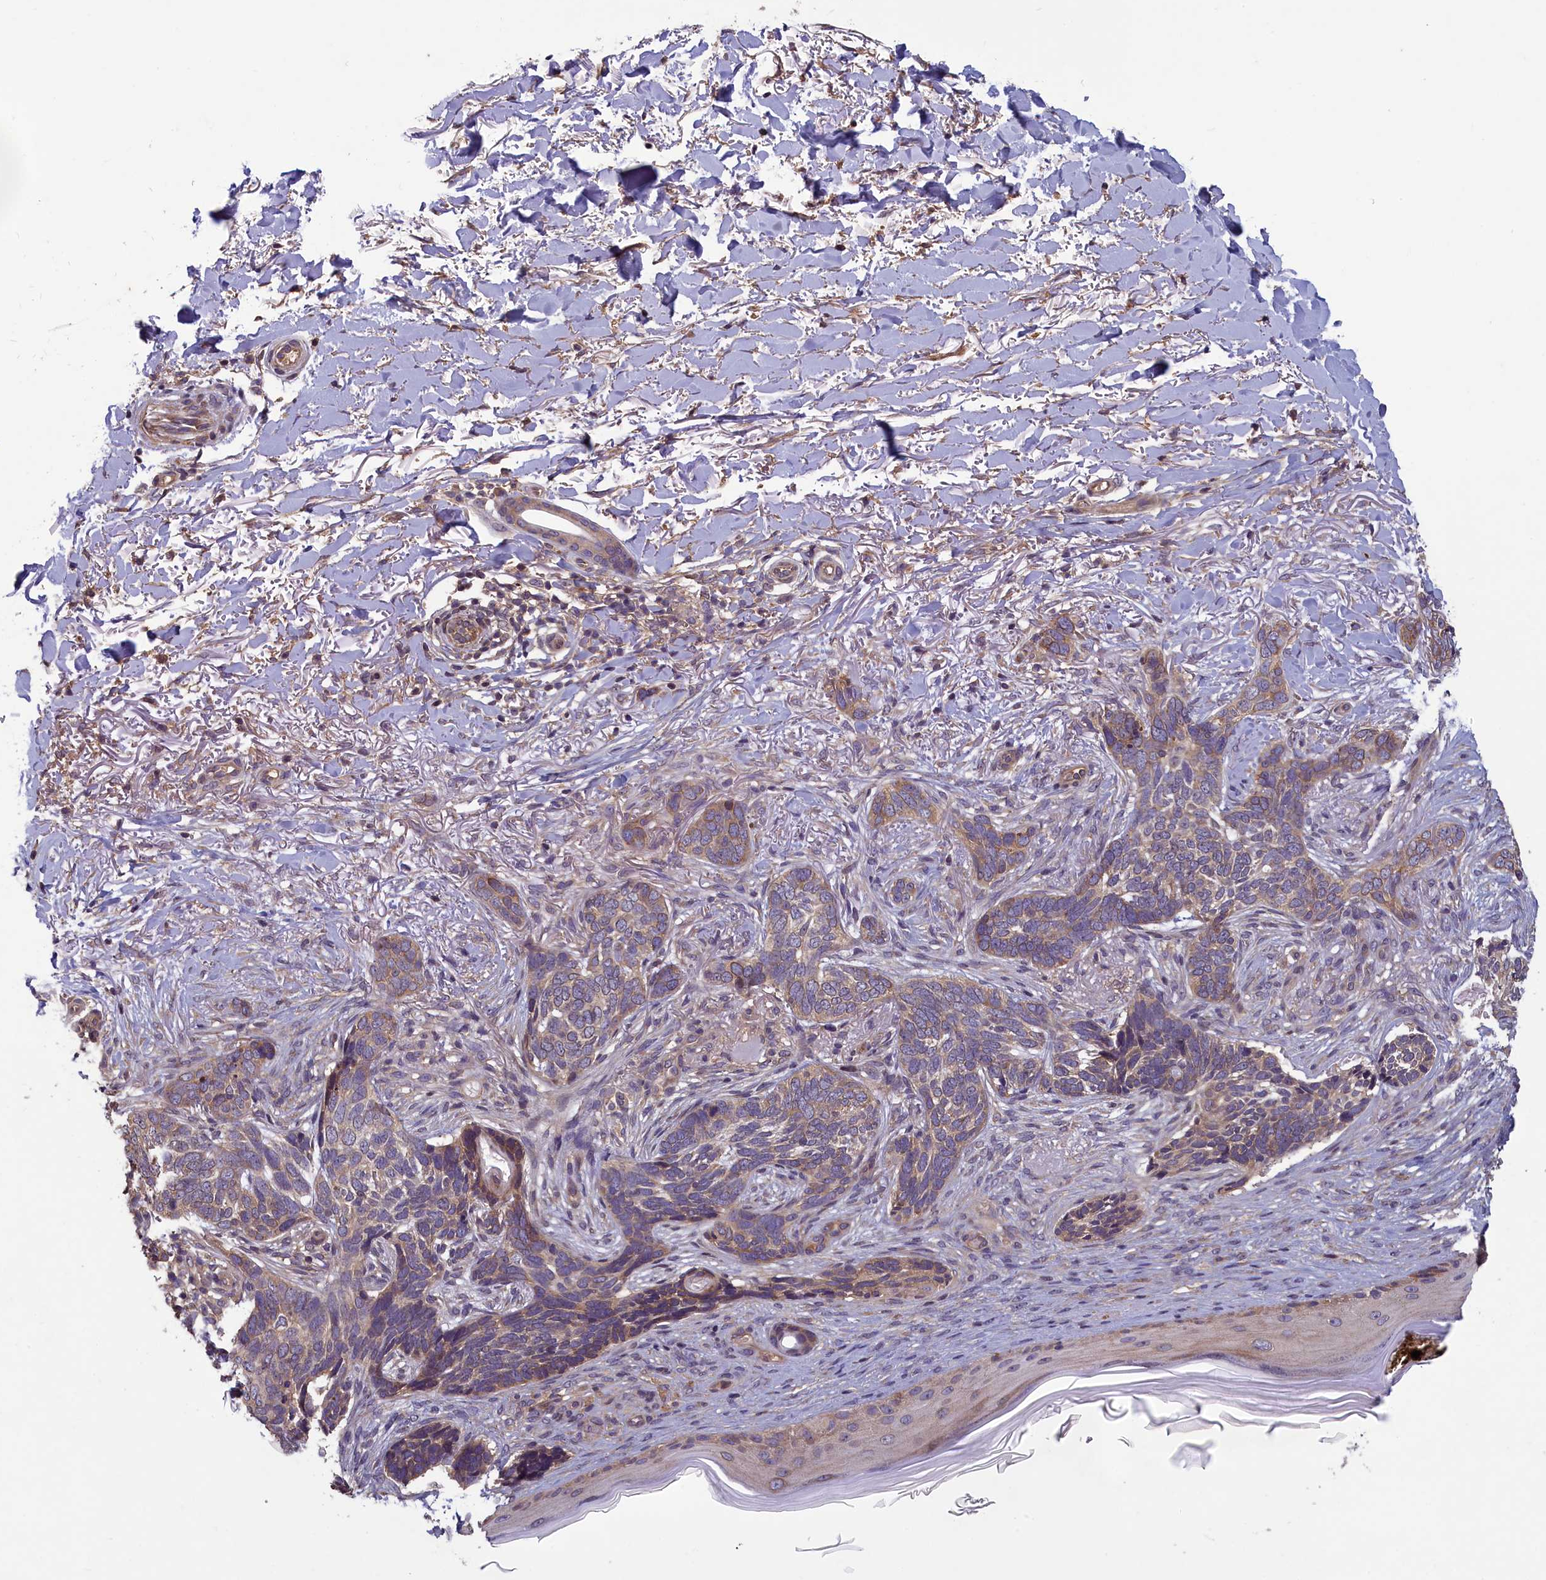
{"staining": {"intensity": "moderate", "quantity": ">75%", "location": "cytoplasmic/membranous"}, "tissue": "skin cancer", "cell_type": "Tumor cells", "image_type": "cancer", "snomed": [{"axis": "morphology", "description": "Normal tissue, NOS"}, {"axis": "morphology", "description": "Basal cell carcinoma"}, {"axis": "topography", "description": "Skin"}], "caption": "Approximately >75% of tumor cells in basal cell carcinoma (skin) display moderate cytoplasmic/membranous protein positivity as visualized by brown immunohistochemical staining.", "gene": "NUDT6", "patient": {"sex": "female", "age": 67}}